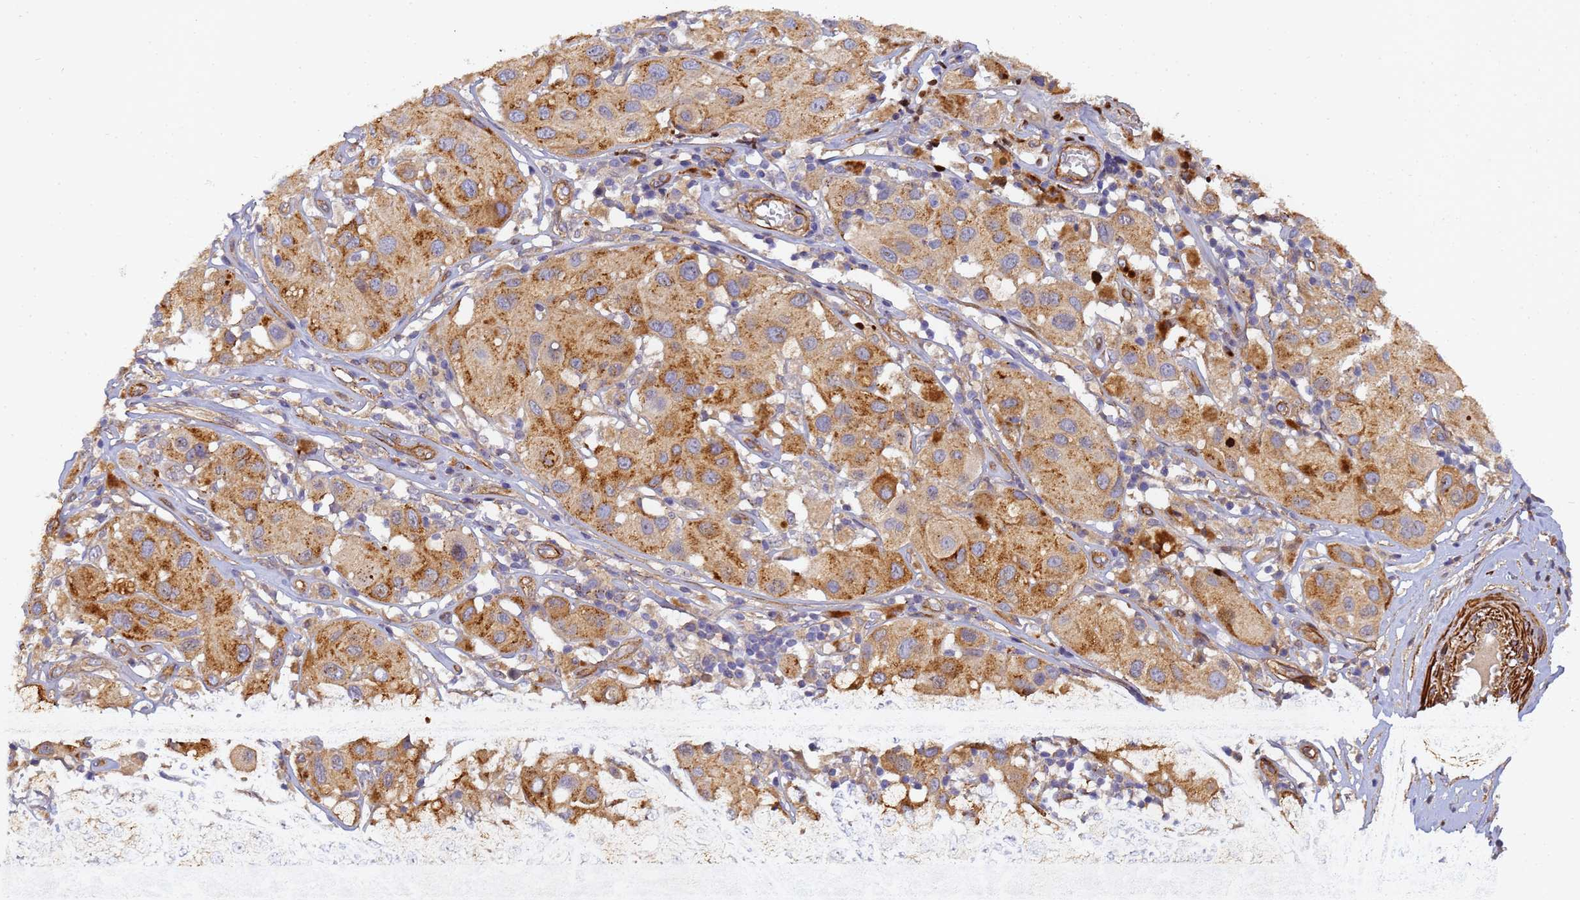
{"staining": {"intensity": "moderate", "quantity": ">75%", "location": "cytoplasmic/membranous"}, "tissue": "melanoma", "cell_type": "Tumor cells", "image_type": "cancer", "snomed": [{"axis": "morphology", "description": "Malignant melanoma, Metastatic site"}, {"axis": "topography", "description": "Skin"}], "caption": "IHC of malignant melanoma (metastatic site) shows medium levels of moderate cytoplasmic/membranous staining in about >75% of tumor cells.", "gene": "RALGAPA2", "patient": {"sex": "male", "age": 41}}